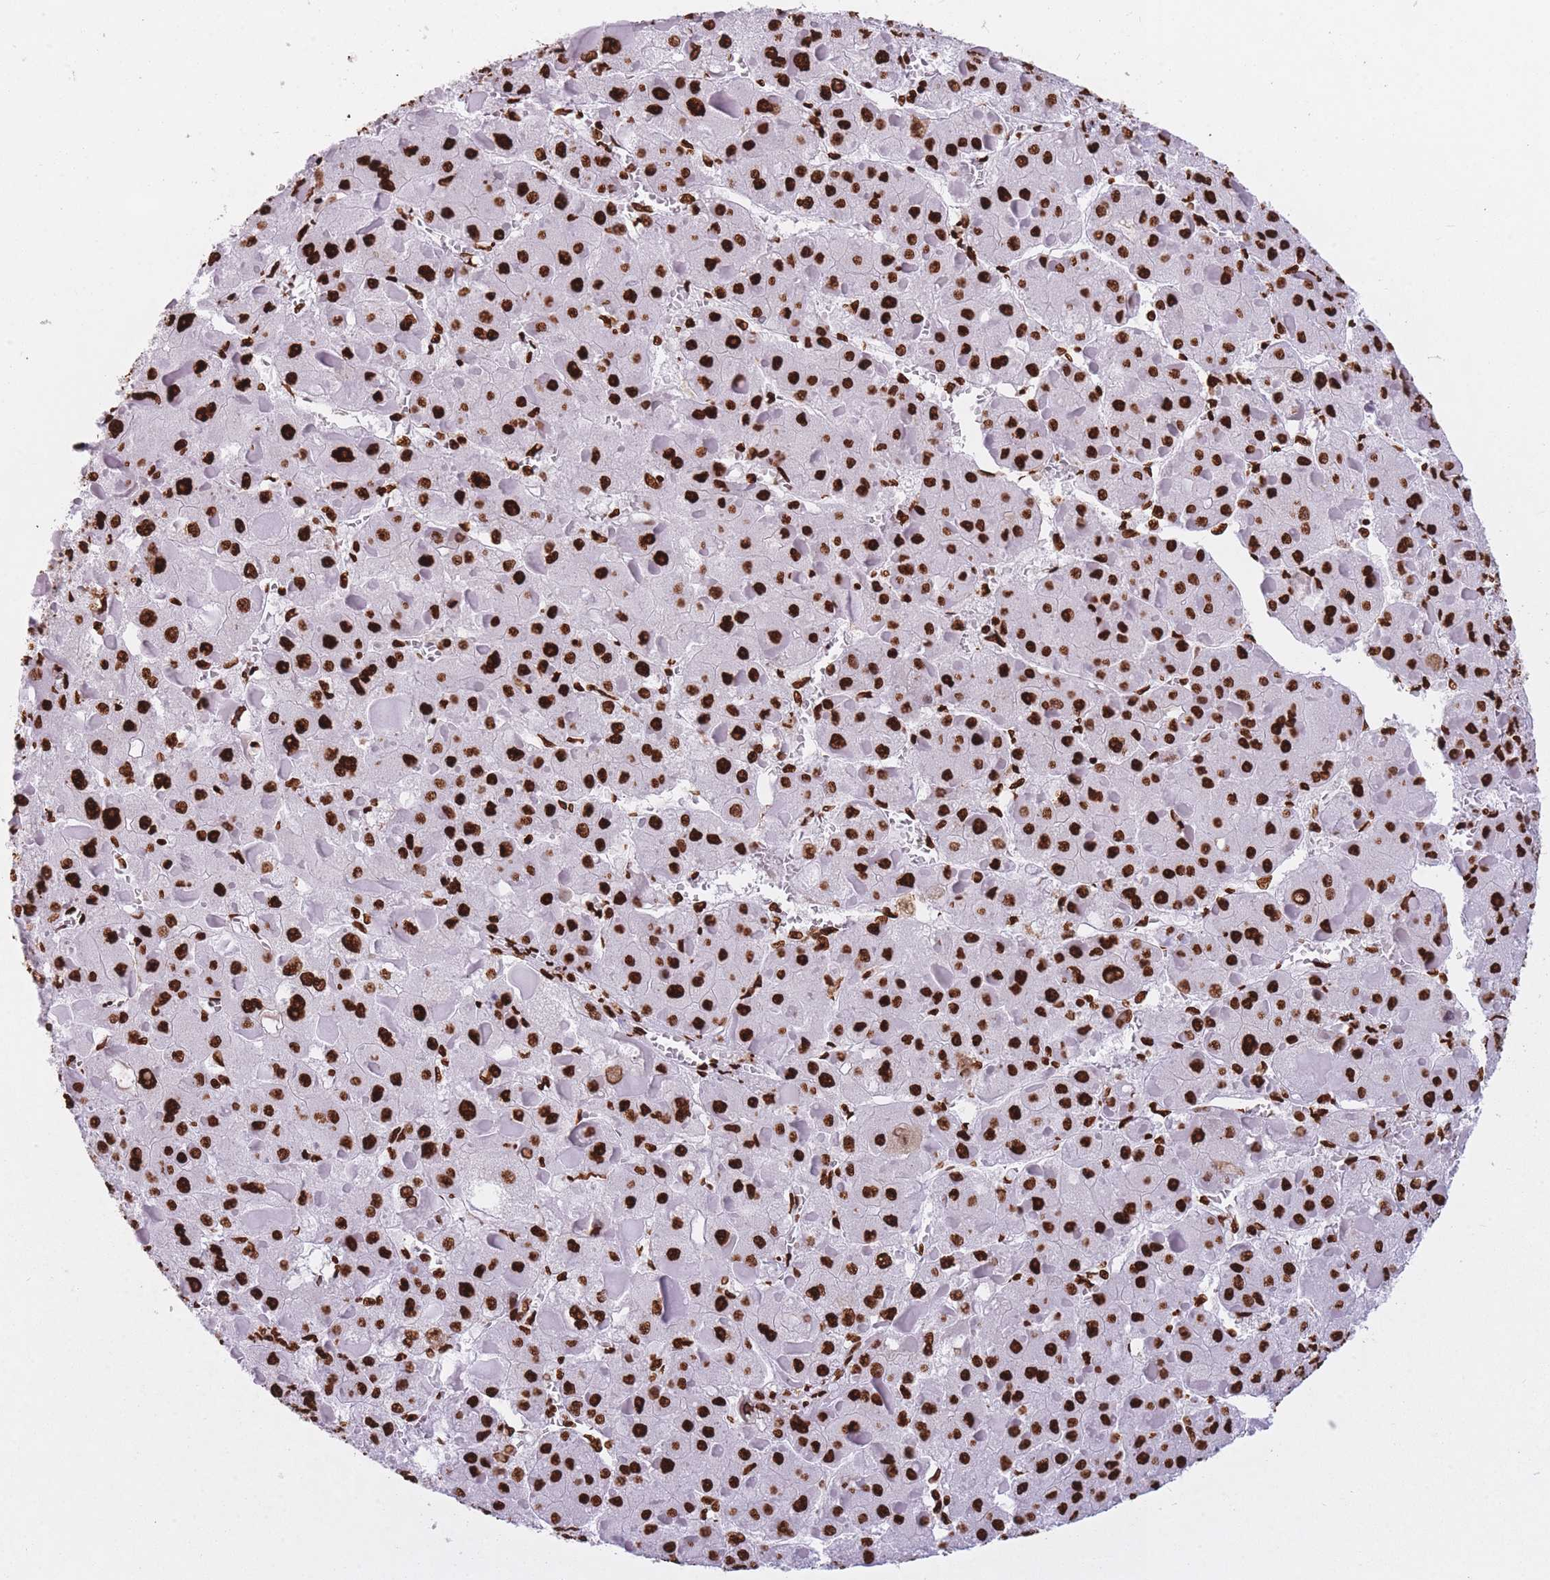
{"staining": {"intensity": "strong", "quantity": ">75%", "location": "nuclear"}, "tissue": "liver cancer", "cell_type": "Tumor cells", "image_type": "cancer", "snomed": [{"axis": "morphology", "description": "Carcinoma, Hepatocellular, NOS"}, {"axis": "topography", "description": "Liver"}], "caption": "Strong nuclear protein staining is present in approximately >75% of tumor cells in liver cancer (hepatocellular carcinoma).", "gene": "HNRNPUL1", "patient": {"sex": "female", "age": 73}}